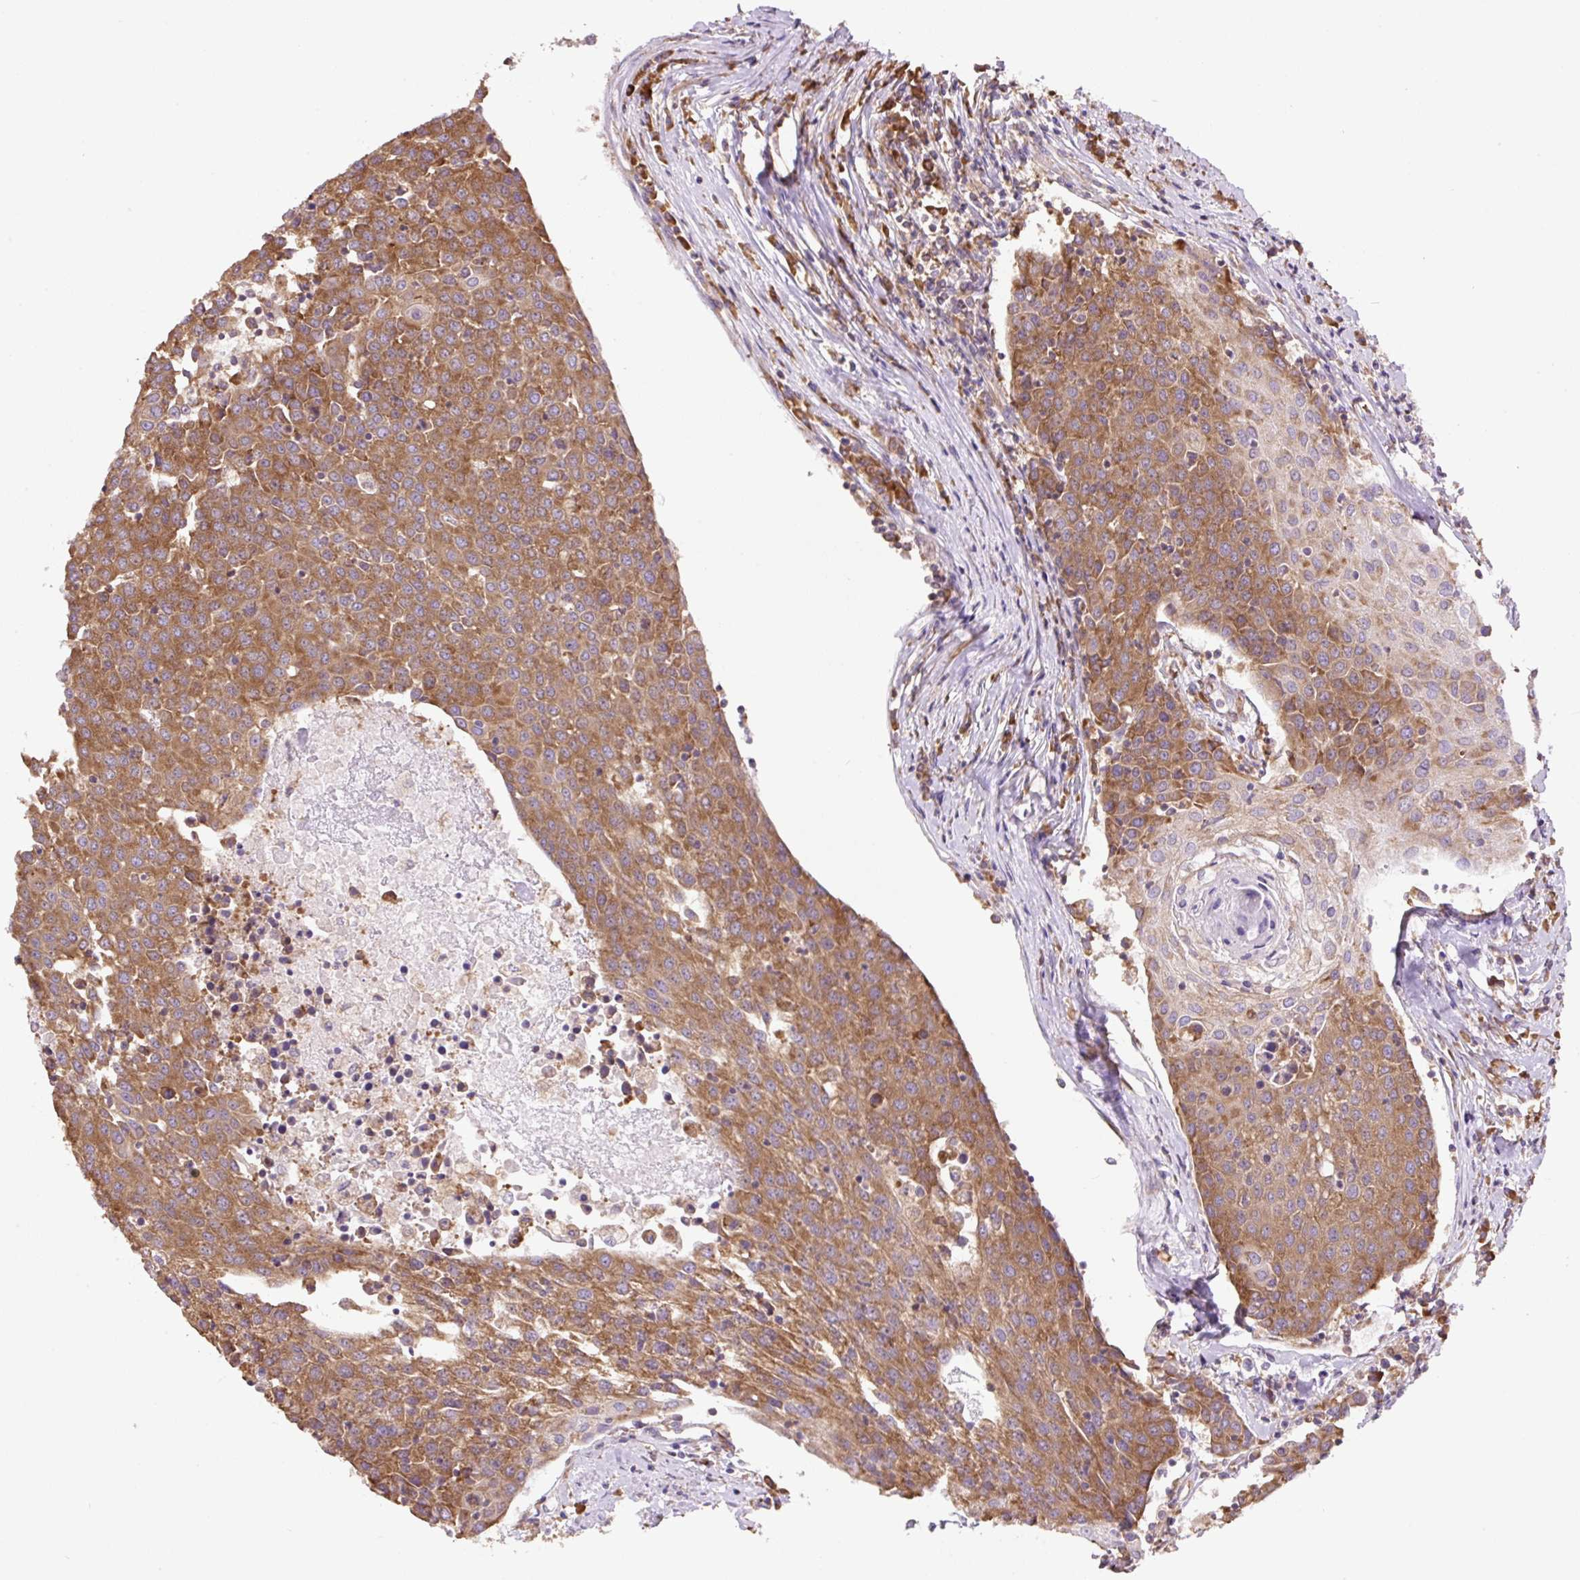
{"staining": {"intensity": "moderate", "quantity": ">75%", "location": "cytoplasmic/membranous"}, "tissue": "urothelial cancer", "cell_type": "Tumor cells", "image_type": "cancer", "snomed": [{"axis": "morphology", "description": "Urothelial carcinoma, High grade"}, {"axis": "topography", "description": "Urinary bladder"}], "caption": "Immunohistochemical staining of urothelial cancer exhibits medium levels of moderate cytoplasmic/membranous protein positivity in about >75% of tumor cells. (DAB IHC with brightfield microscopy, high magnification).", "gene": "RPS23", "patient": {"sex": "female", "age": 85}}